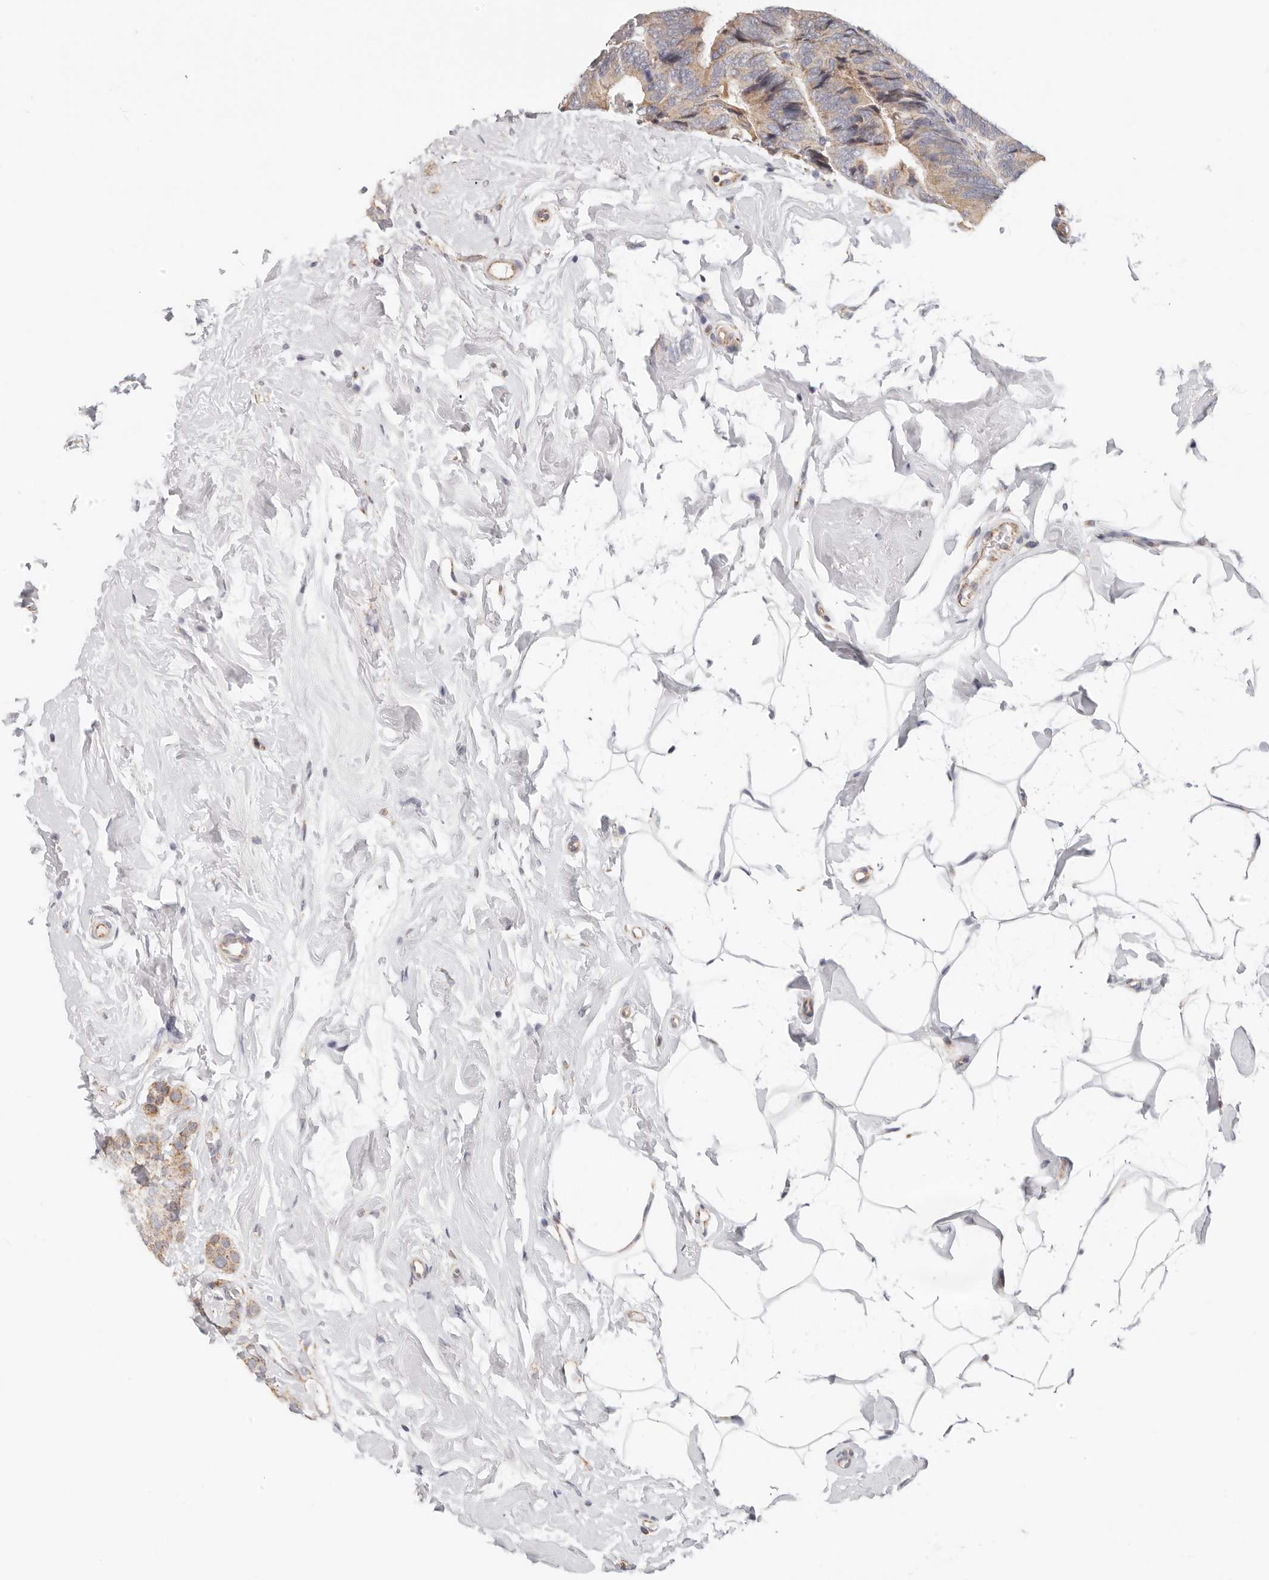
{"staining": {"intensity": "moderate", "quantity": ">75%", "location": "cytoplasmic/membranous"}, "tissue": "breast cancer", "cell_type": "Tumor cells", "image_type": "cancer", "snomed": [{"axis": "morphology", "description": "Lobular carcinoma, in situ"}, {"axis": "morphology", "description": "Lobular carcinoma"}, {"axis": "topography", "description": "Breast"}], "caption": "About >75% of tumor cells in breast lobular carcinoma in situ display moderate cytoplasmic/membranous protein expression as visualized by brown immunohistochemical staining.", "gene": "AFDN", "patient": {"sex": "female", "age": 41}}